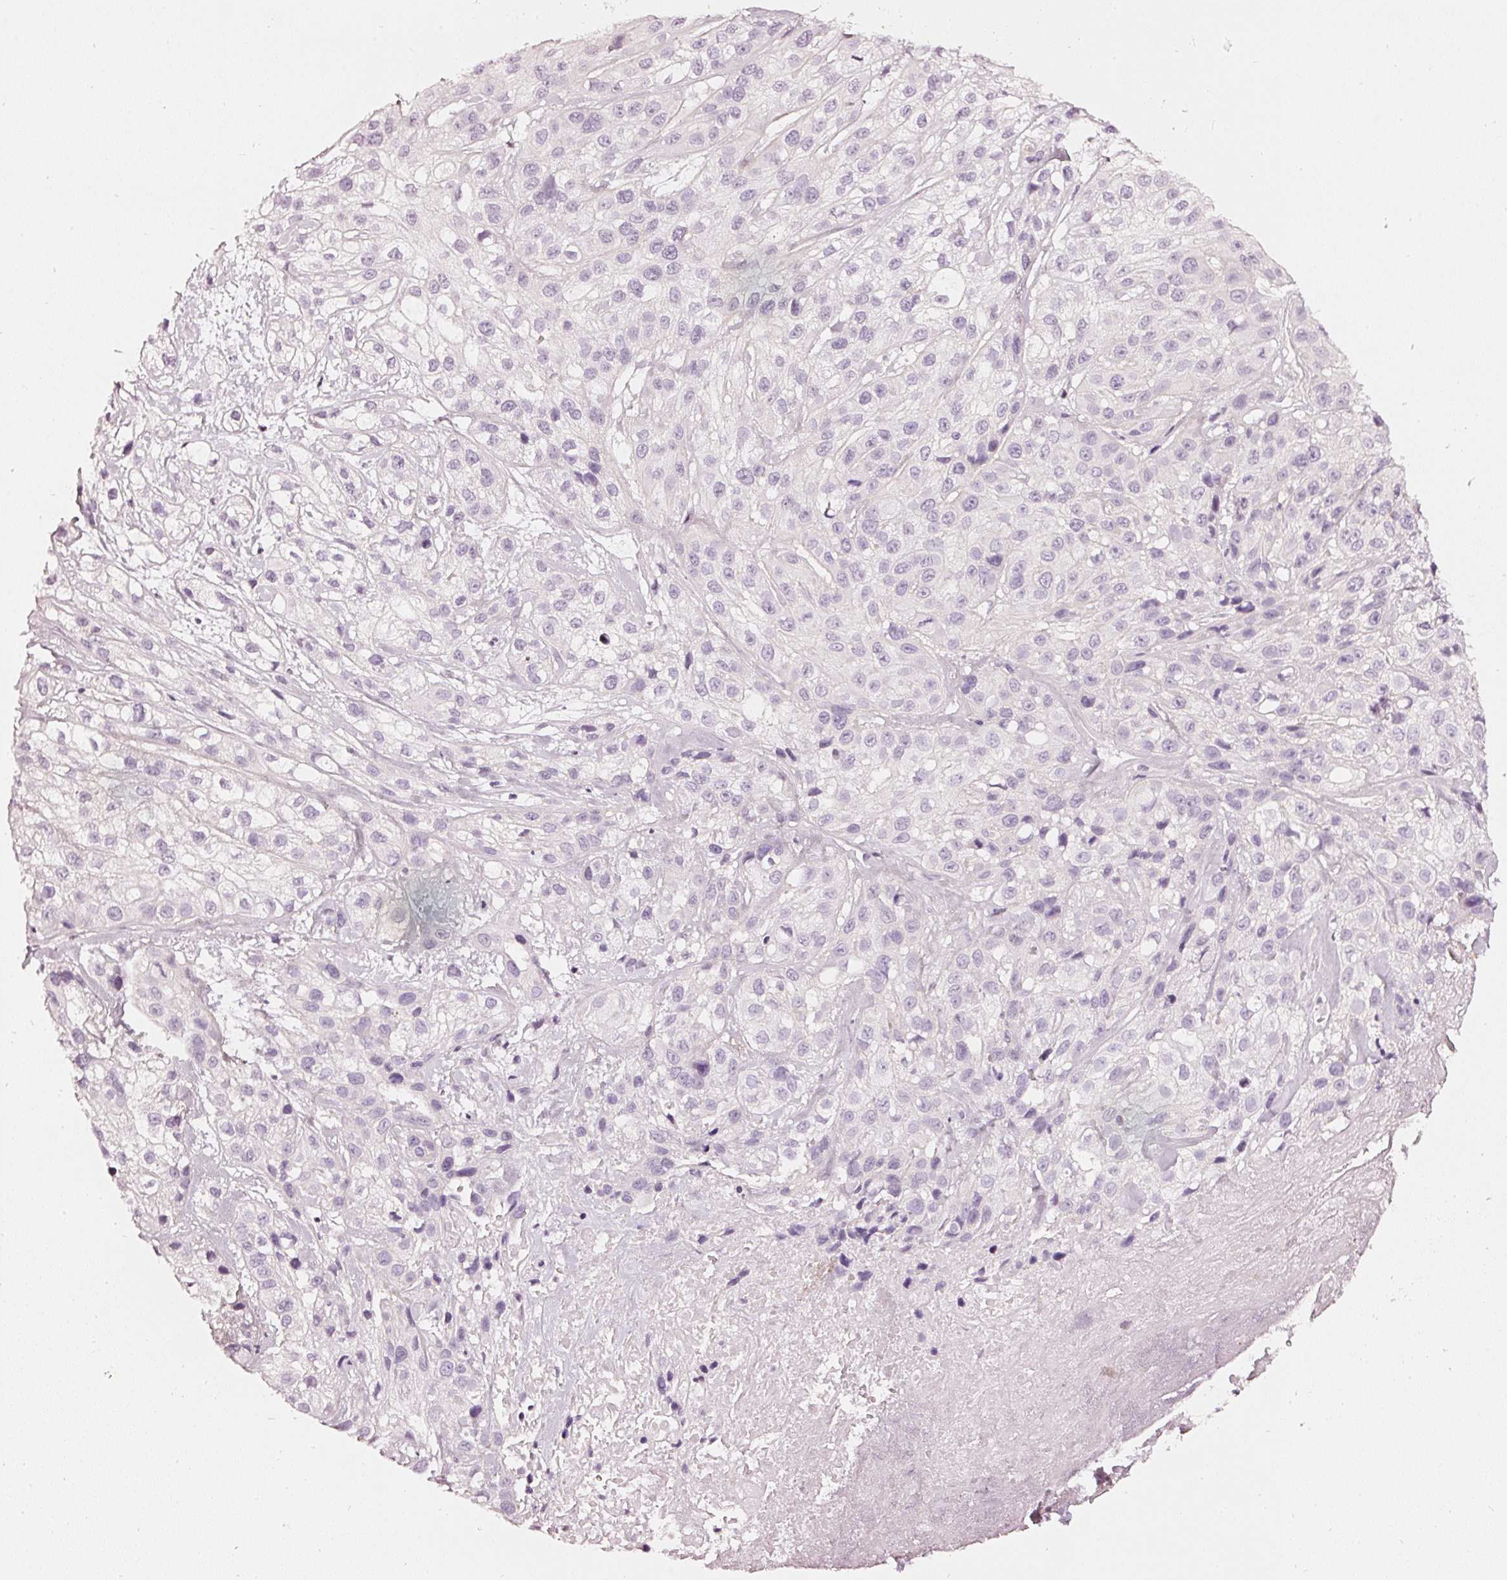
{"staining": {"intensity": "negative", "quantity": "none", "location": "none"}, "tissue": "skin cancer", "cell_type": "Tumor cells", "image_type": "cancer", "snomed": [{"axis": "morphology", "description": "Squamous cell carcinoma, NOS"}, {"axis": "topography", "description": "Skin"}], "caption": "This is an immunohistochemistry histopathology image of skin cancer. There is no staining in tumor cells.", "gene": "CNP", "patient": {"sex": "male", "age": 82}}